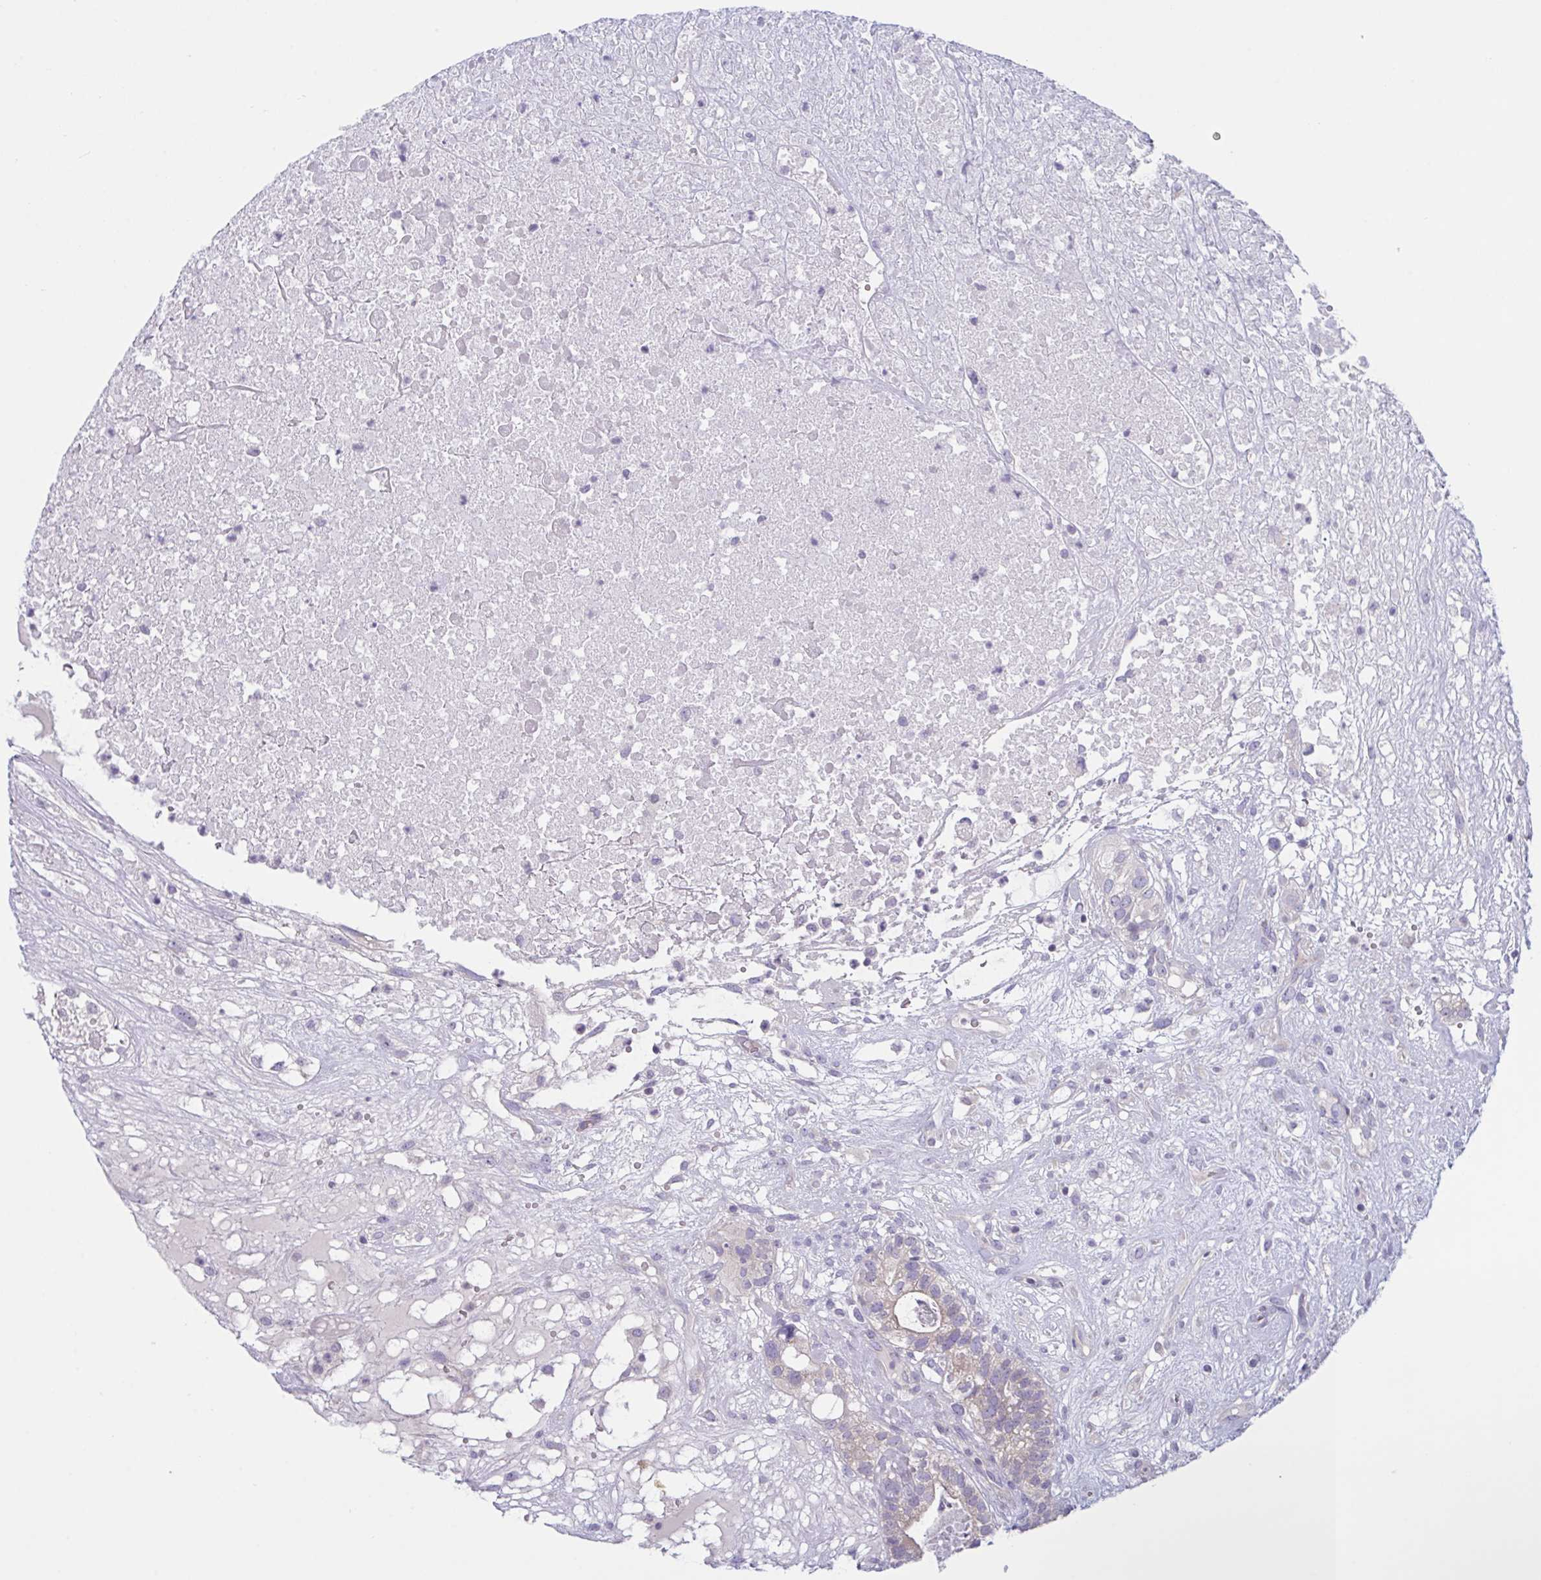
{"staining": {"intensity": "weak", "quantity": "25%-75%", "location": "cytoplasmic/membranous"}, "tissue": "testis cancer", "cell_type": "Tumor cells", "image_type": "cancer", "snomed": [{"axis": "morphology", "description": "Seminoma, NOS"}, {"axis": "morphology", "description": "Carcinoma, Embryonal, NOS"}, {"axis": "topography", "description": "Testis"}], "caption": "Tumor cells exhibit low levels of weak cytoplasmic/membranous staining in about 25%-75% of cells in human testis cancer. The staining was performed using DAB to visualize the protein expression in brown, while the nuclei were stained in blue with hematoxylin (Magnification: 20x).", "gene": "NAA30", "patient": {"sex": "male", "age": 41}}